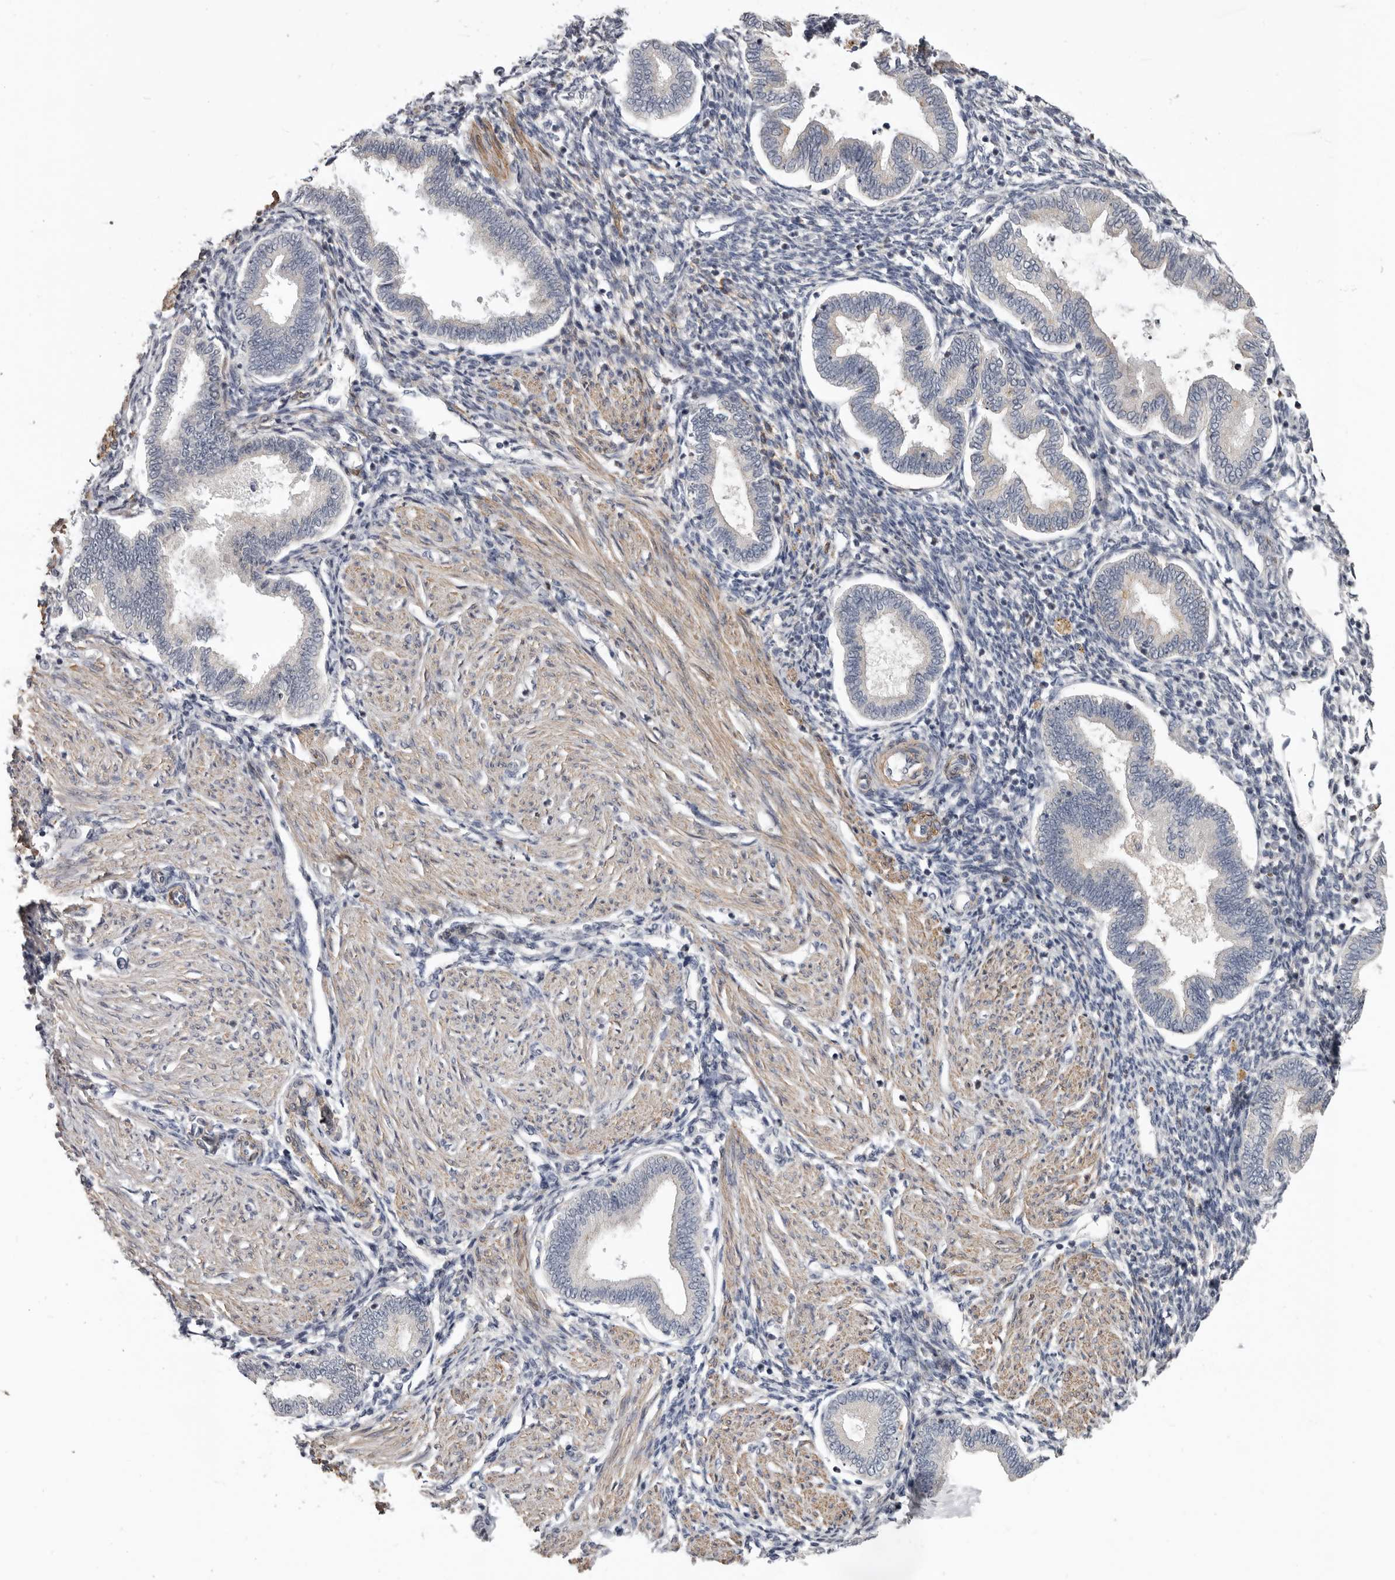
{"staining": {"intensity": "negative", "quantity": "none", "location": "none"}, "tissue": "endometrium", "cell_type": "Cells in endometrial stroma", "image_type": "normal", "snomed": [{"axis": "morphology", "description": "Normal tissue, NOS"}, {"axis": "topography", "description": "Endometrium"}], "caption": "This is an immunohistochemistry histopathology image of unremarkable human endometrium. There is no staining in cells in endometrial stroma.", "gene": "CDCA8", "patient": {"sex": "female", "age": 53}}